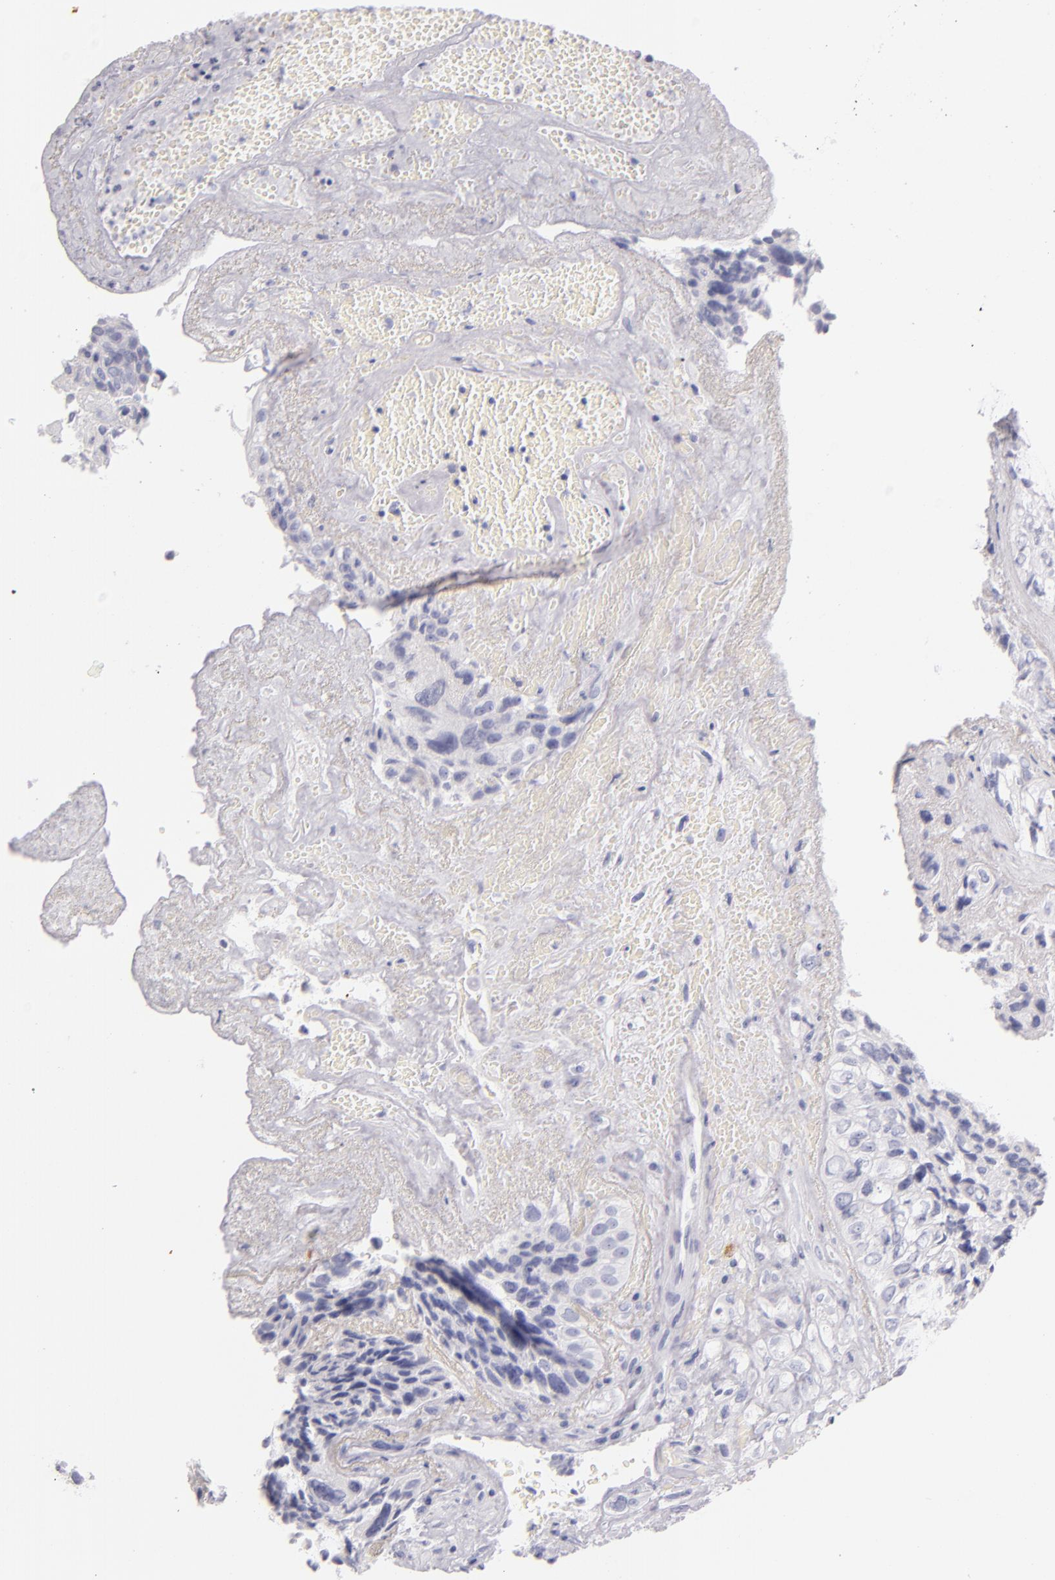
{"staining": {"intensity": "negative", "quantity": "none", "location": "none"}, "tissue": "breast cancer", "cell_type": "Tumor cells", "image_type": "cancer", "snomed": [{"axis": "morphology", "description": "Neoplasm, malignant, NOS"}, {"axis": "topography", "description": "Breast"}], "caption": "The histopathology image reveals no significant staining in tumor cells of neoplasm (malignant) (breast).", "gene": "TPSD1", "patient": {"sex": "female", "age": 50}}